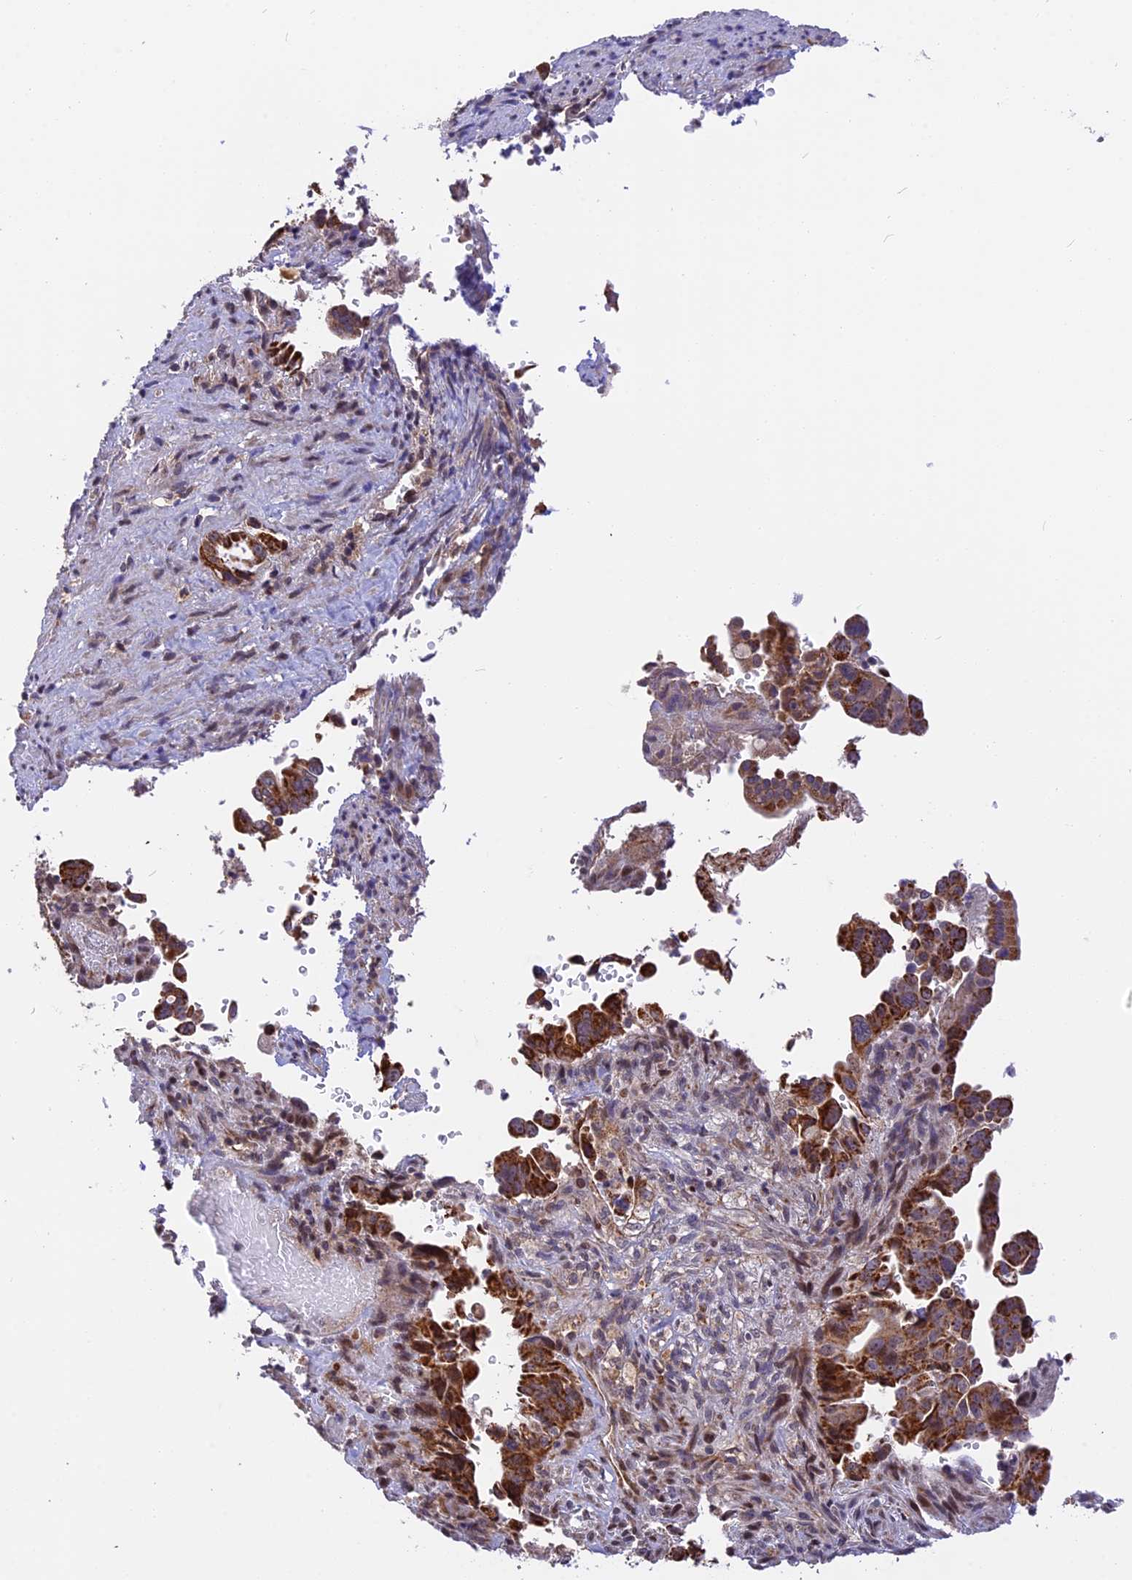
{"staining": {"intensity": "strong", "quantity": ">75%", "location": "cytoplasmic/membranous"}, "tissue": "pancreatic cancer", "cell_type": "Tumor cells", "image_type": "cancer", "snomed": [{"axis": "morphology", "description": "Adenocarcinoma, NOS"}, {"axis": "topography", "description": "Pancreas"}], "caption": "Protein expression analysis of pancreatic cancer (adenocarcinoma) displays strong cytoplasmic/membranous expression in approximately >75% of tumor cells. (DAB (3,3'-diaminobenzidine) = brown stain, brightfield microscopy at high magnification).", "gene": "RERGL", "patient": {"sex": "male", "age": 70}}